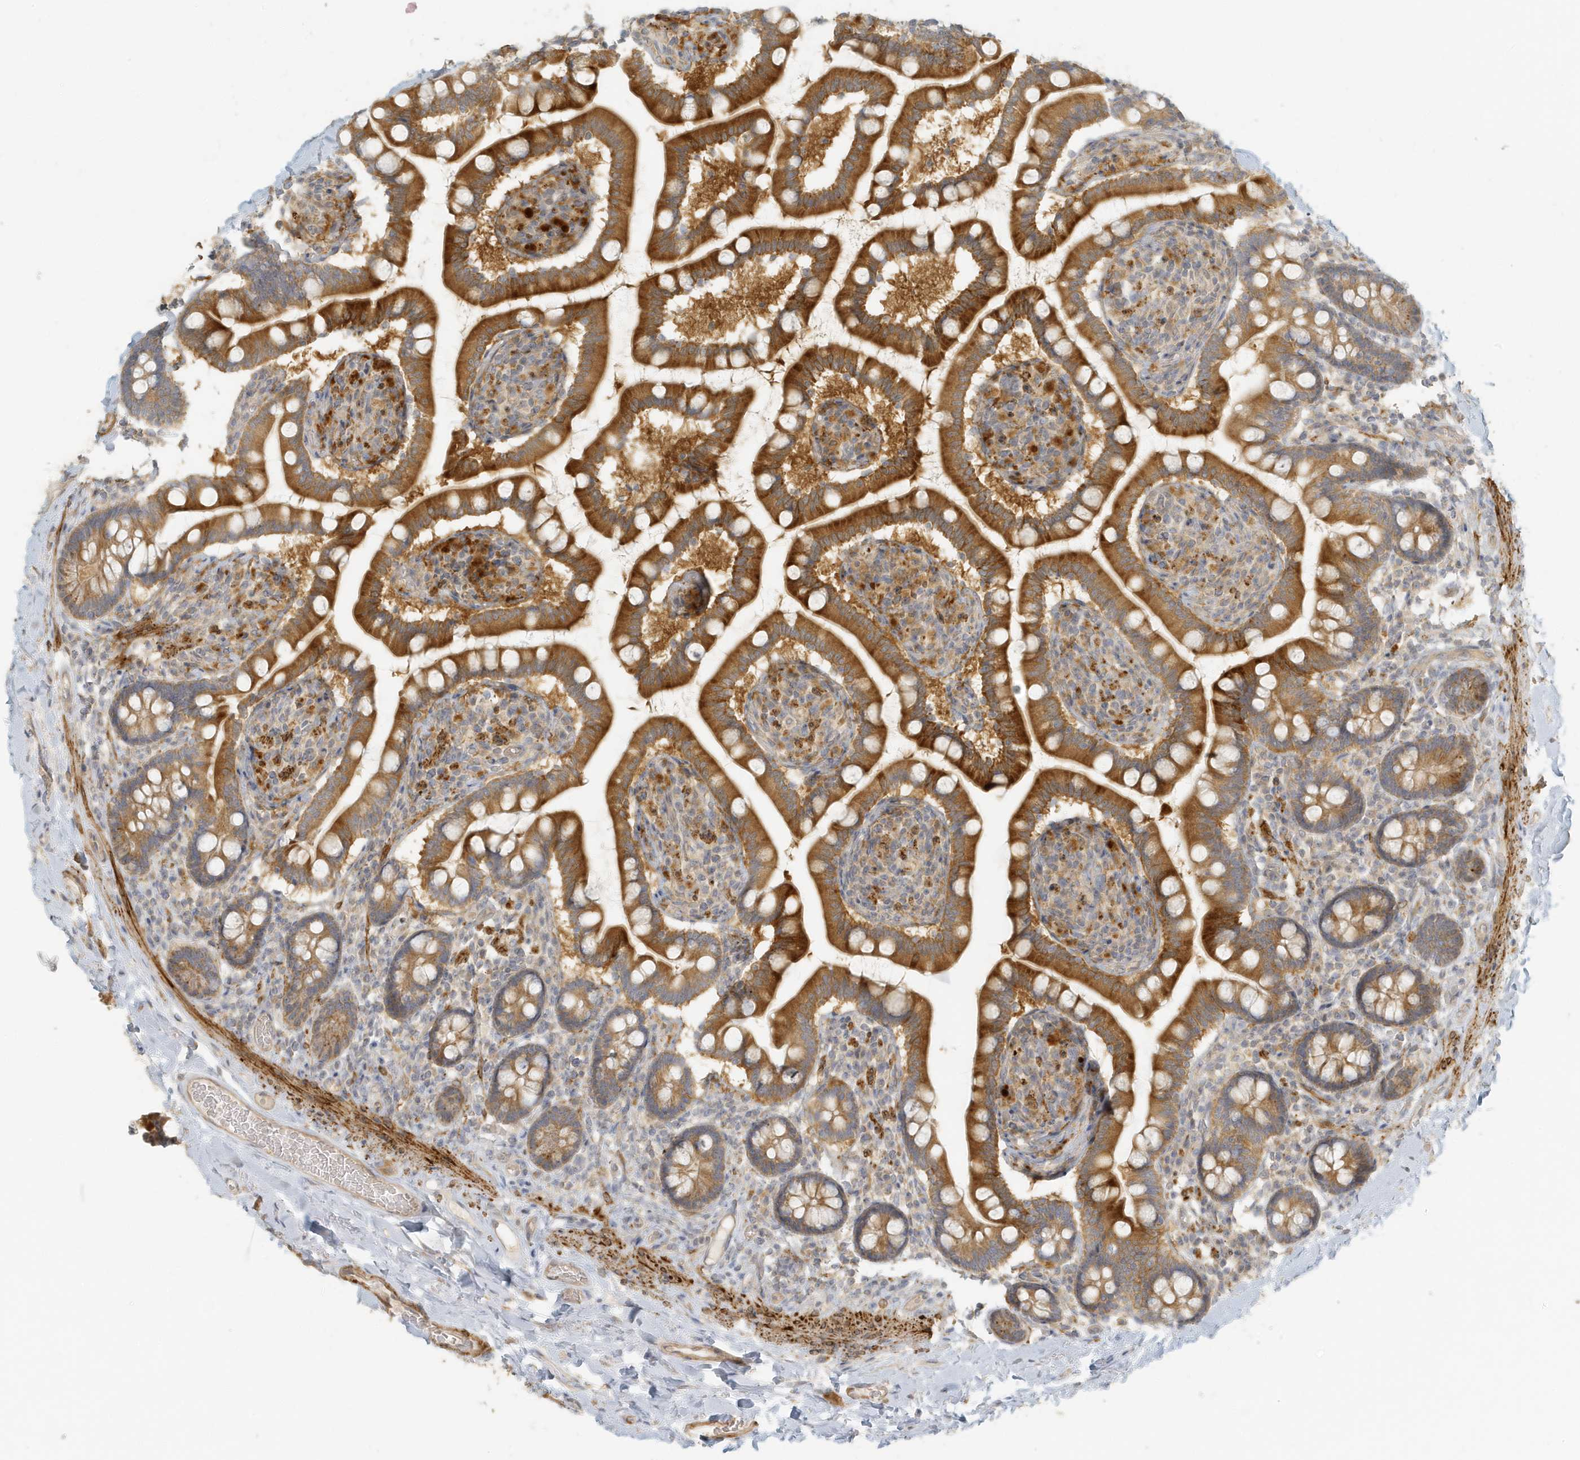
{"staining": {"intensity": "strong", "quantity": ">75%", "location": "cytoplasmic/membranous"}, "tissue": "small intestine", "cell_type": "Glandular cells", "image_type": "normal", "snomed": [{"axis": "morphology", "description": "Normal tissue, NOS"}, {"axis": "topography", "description": "Small intestine"}], "caption": "DAB immunohistochemical staining of unremarkable human small intestine exhibits strong cytoplasmic/membranous protein positivity in approximately >75% of glandular cells. (DAB (3,3'-diaminobenzidine) IHC with brightfield microscopy, high magnification).", "gene": "MCOLN1", "patient": {"sex": "female", "age": 64}}